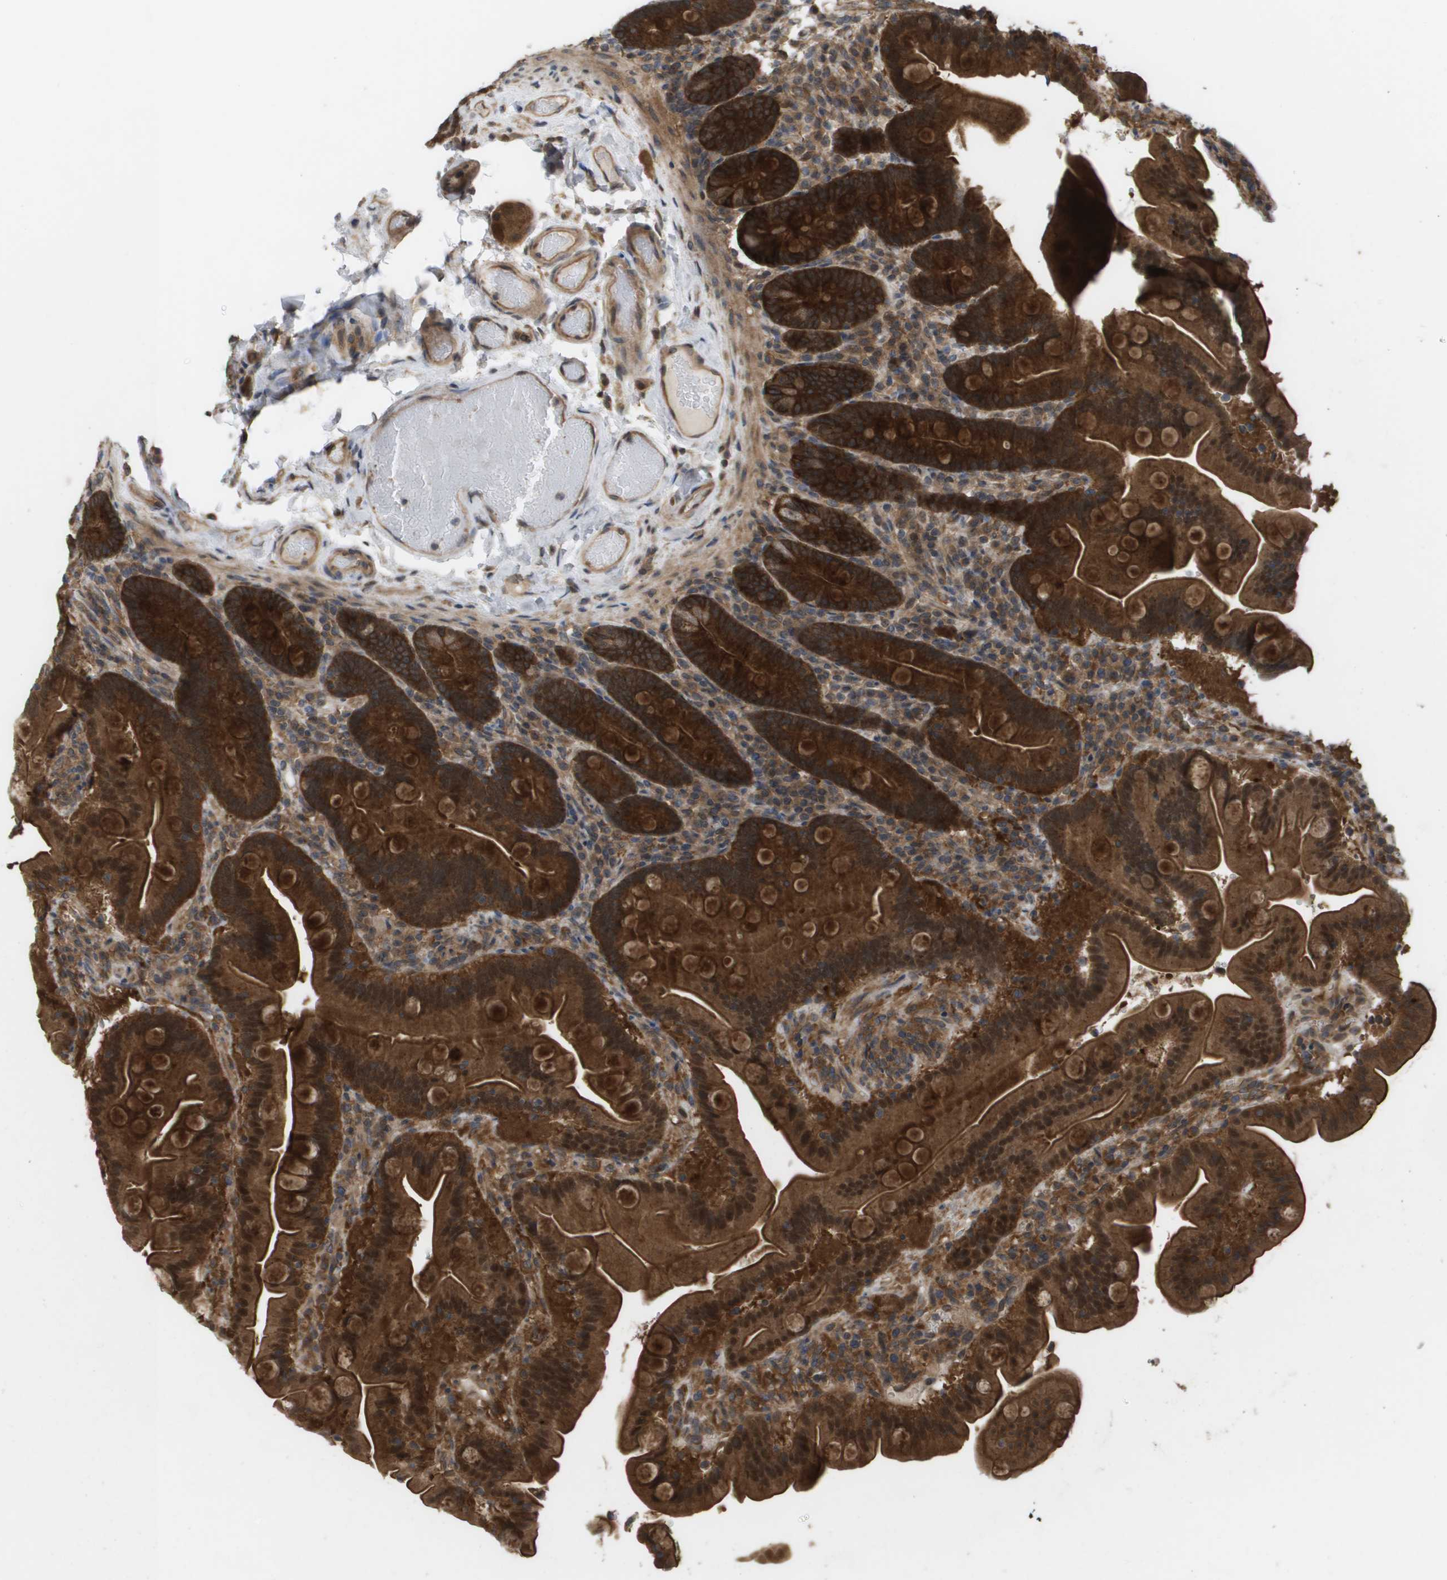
{"staining": {"intensity": "strong", "quantity": ">75%", "location": "cytoplasmic/membranous,nuclear"}, "tissue": "duodenum", "cell_type": "Glandular cells", "image_type": "normal", "snomed": [{"axis": "morphology", "description": "Normal tissue, NOS"}, {"axis": "topography", "description": "Duodenum"}], "caption": "Approximately >75% of glandular cells in benign duodenum display strong cytoplasmic/membranous,nuclear protein staining as visualized by brown immunohistochemical staining.", "gene": "CTPS2", "patient": {"sex": "male", "age": 54}}